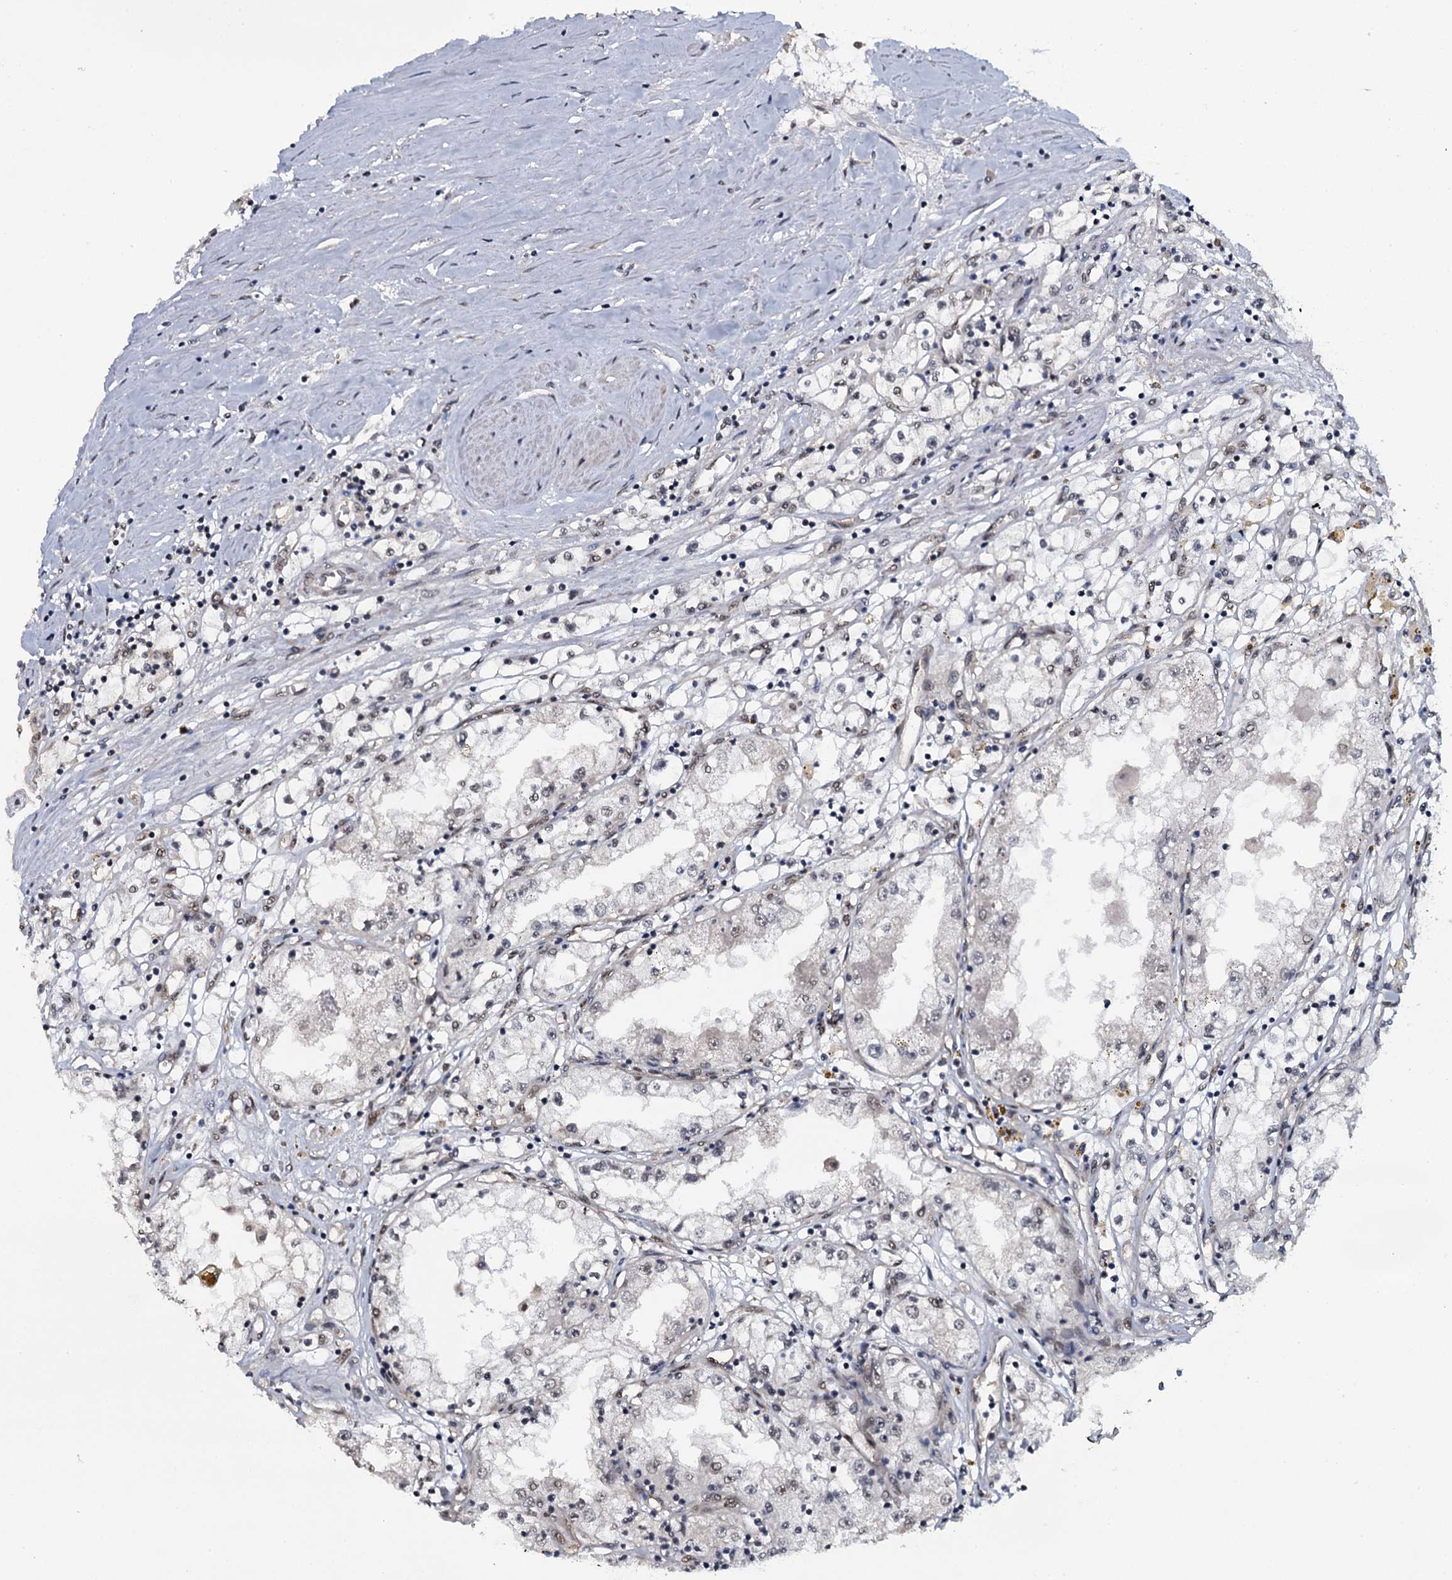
{"staining": {"intensity": "negative", "quantity": "none", "location": "none"}, "tissue": "renal cancer", "cell_type": "Tumor cells", "image_type": "cancer", "snomed": [{"axis": "morphology", "description": "Adenocarcinoma, NOS"}, {"axis": "topography", "description": "Kidney"}], "caption": "There is no significant expression in tumor cells of renal cancer (adenocarcinoma). Brightfield microscopy of immunohistochemistry (IHC) stained with DAB (brown) and hematoxylin (blue), captured at high magnification.", "gene": "SH2D4B", "patient": {"sex": "male", "age": 56}}